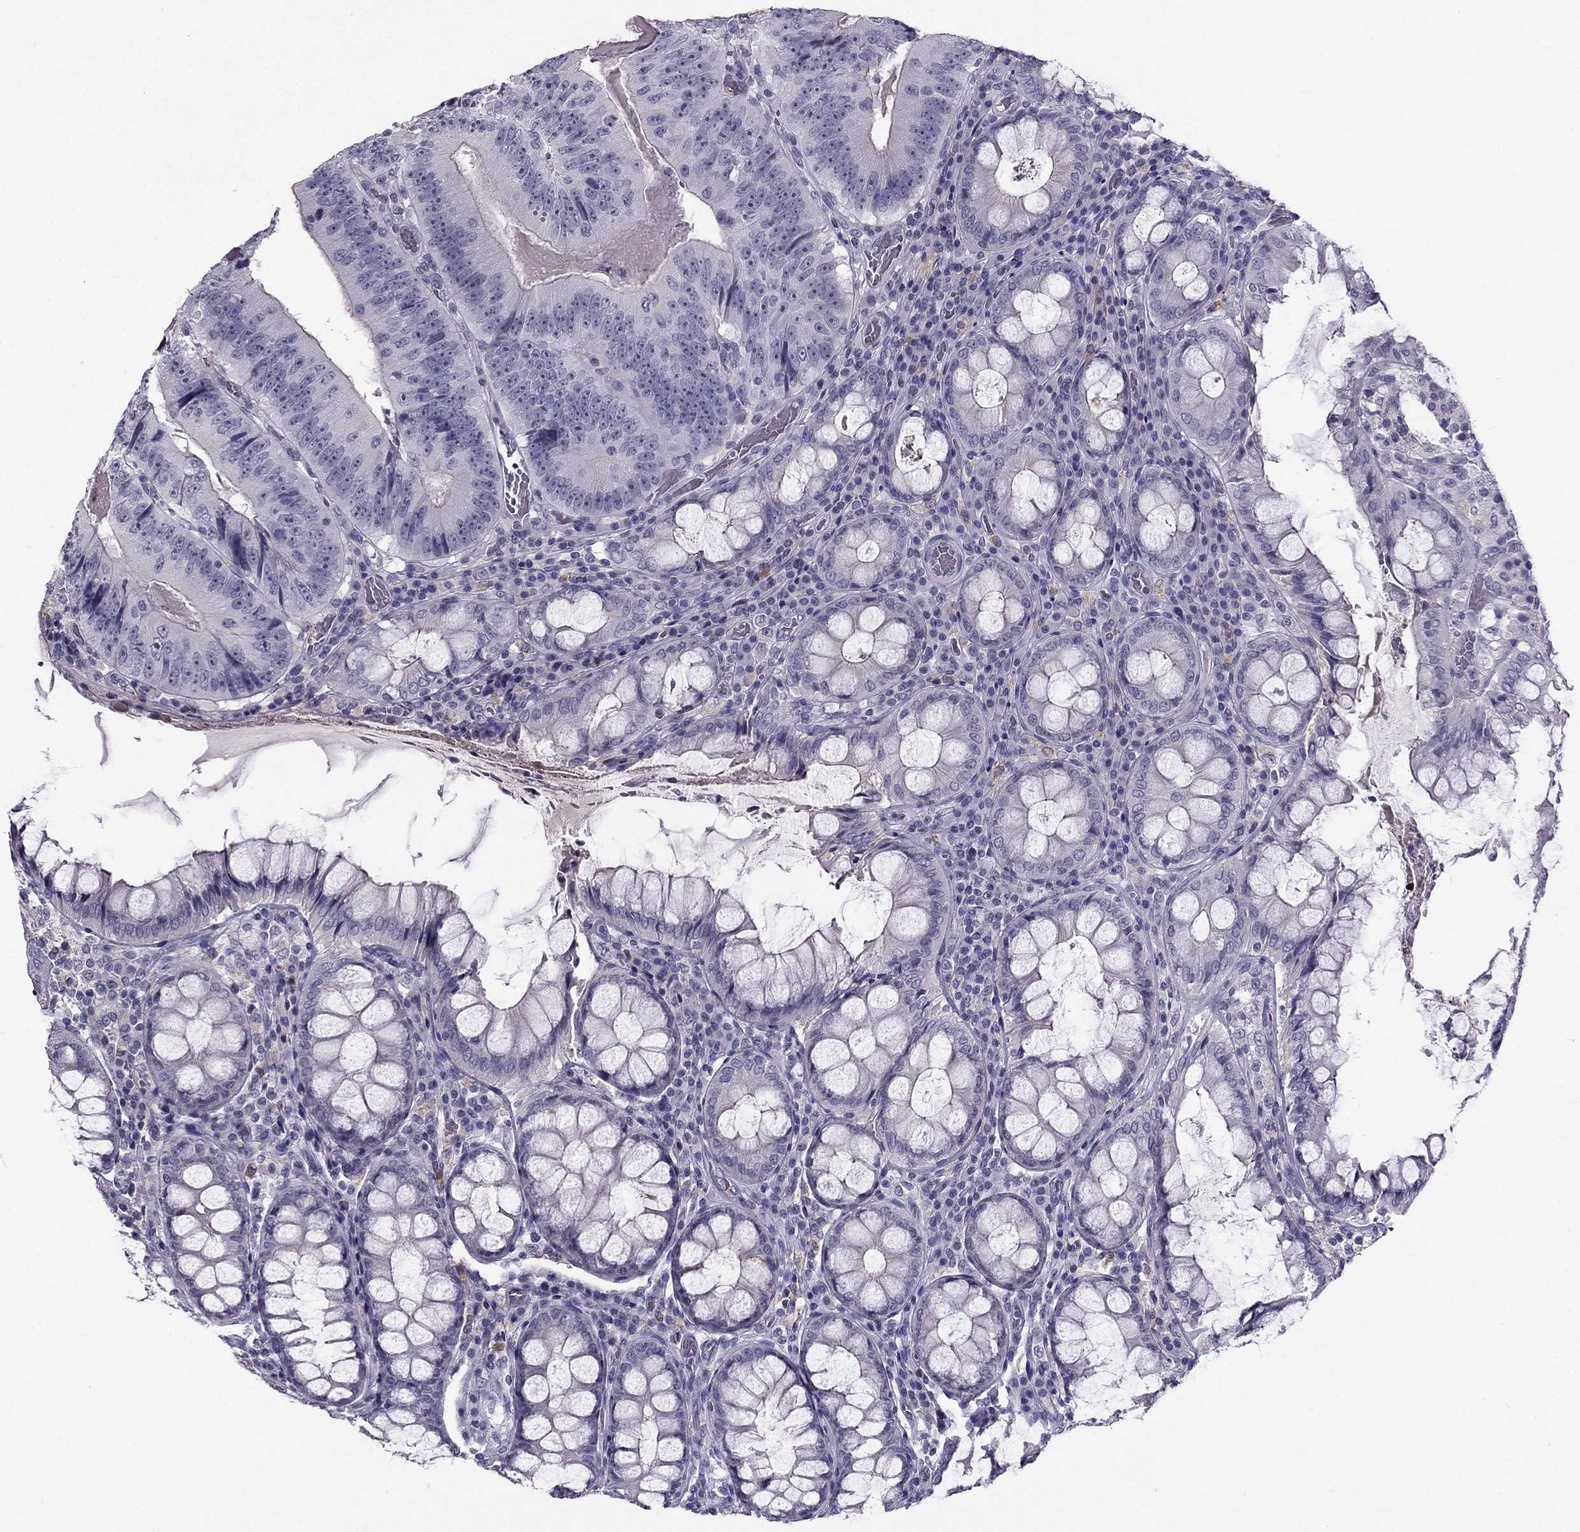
{"staining": {"intensity": "negative", "quantity": "none", "location": "none"}, "tissue": "colorectal cancer", "cell_type": "Tumor cells", "image_type": "cancer", "snomed": [{"axis": "morphology", "description": "Adenocarcinoma, NOS"}, {"axis": "topography", "description": "Colon"}], "caption": "Adenocarcinoma (colorectal) was stained to show a protein in brown. There is no significant positivity in tumor cells. The staining was performed using DAB (3,3'-diaminobenzidine) to visualize the protein expression in brown, while the nuclei were stained in blue with hematoxylin (Magnification: 20x).", "gene": "LMTK3", "patient": {"sex": "female", "age": 86}}